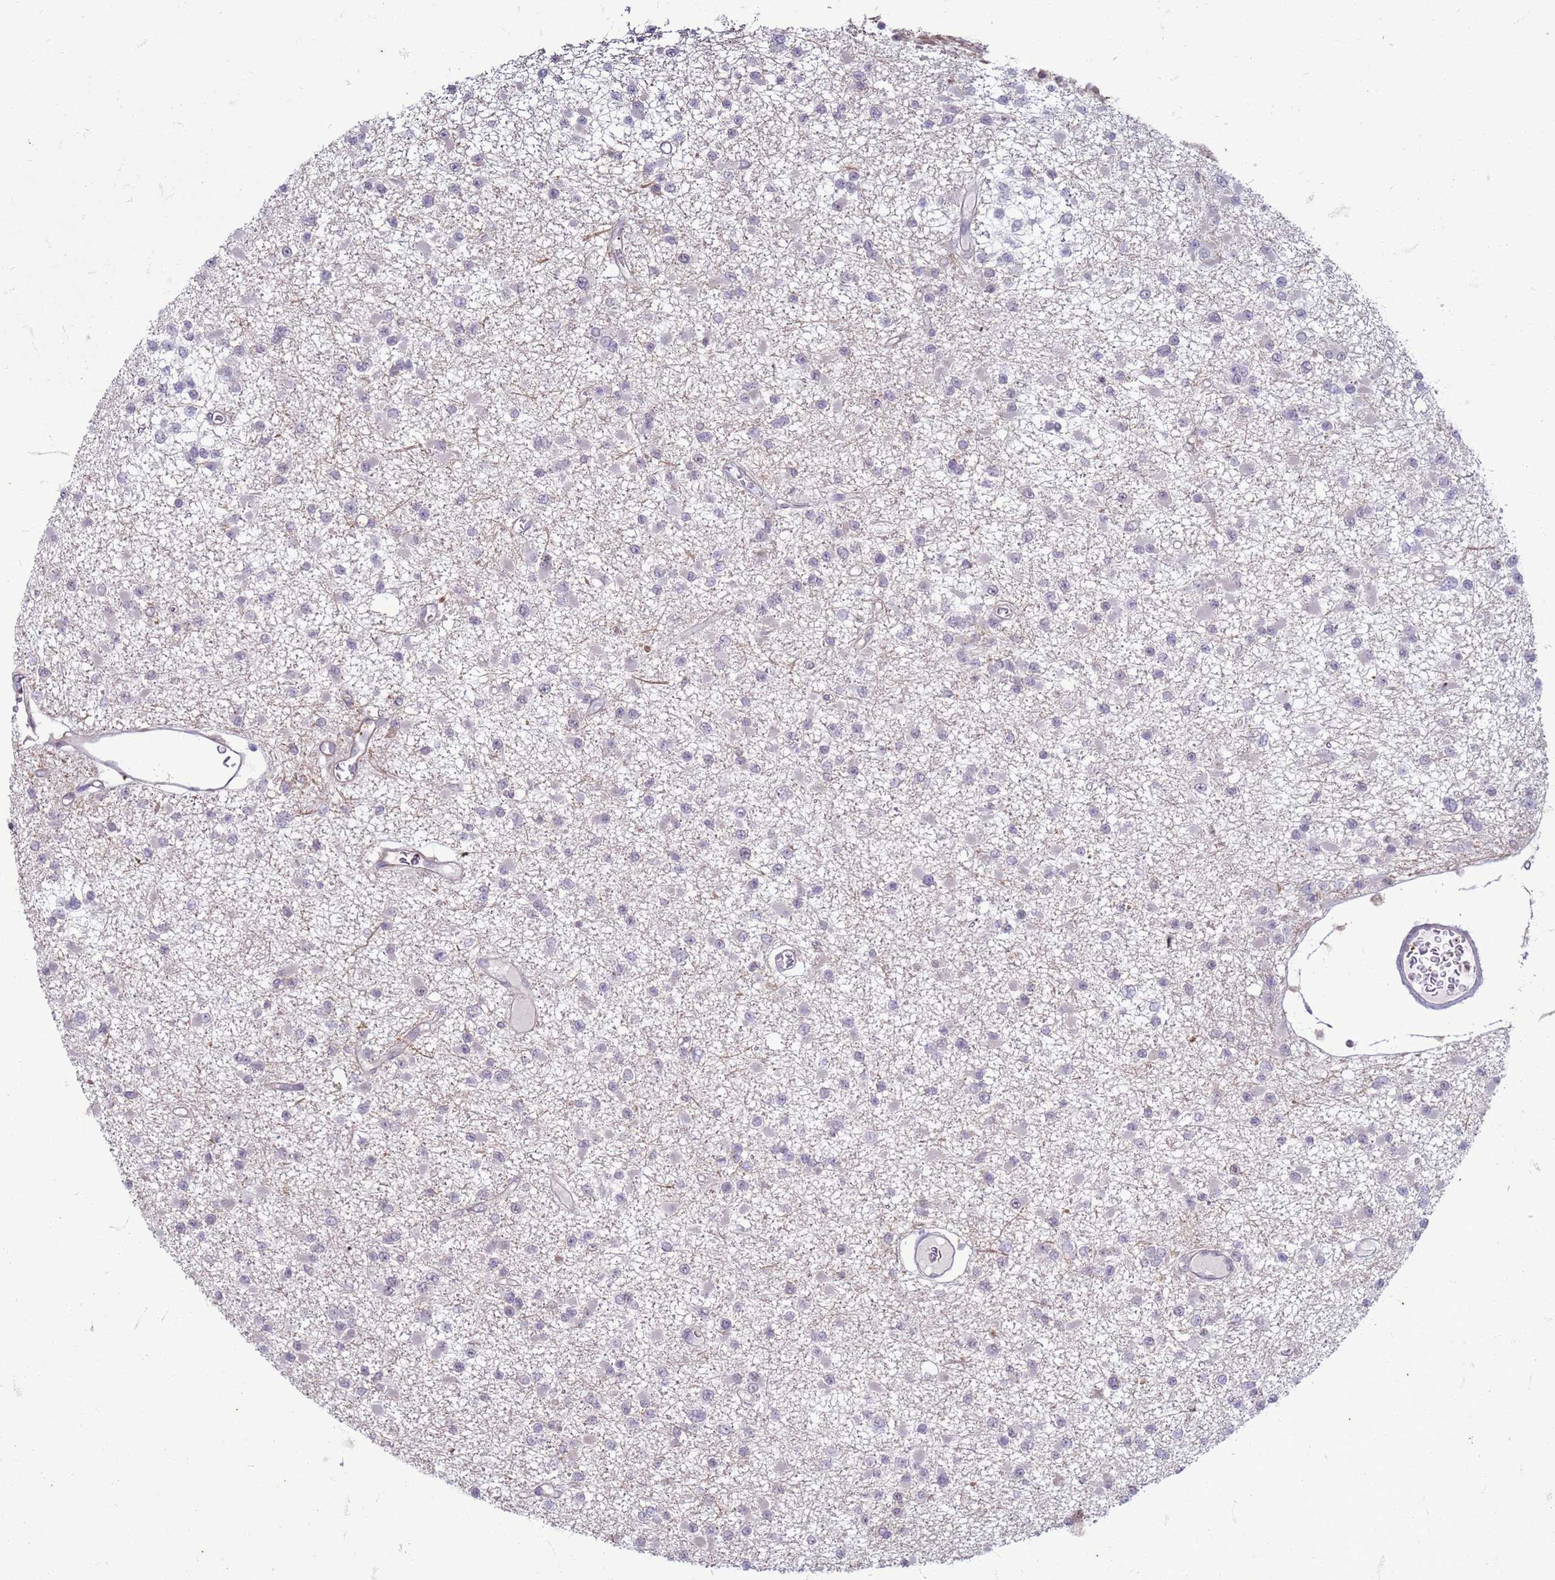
{"staining": {"intensity": "negative", "quantity": "none", "location": "none"}, "tissue": "glioma", "cell_type": "Tumor cells", "image_type": "cancer", "snomed": [{"axis": "morphology", "description": "Glioma, malignant, Low grade"}, {"axis": "topography", "description": "Brain"}], "caption": "DAB immunohistochemical staining of malignant low-grade glioma displays no significant expression in tumor cells. (Immunohistochemistry (ihc), brightfield microscopy, high magnification).", "gene": "SLC15A3", "patient": {"sex": "female", "age": 22}}